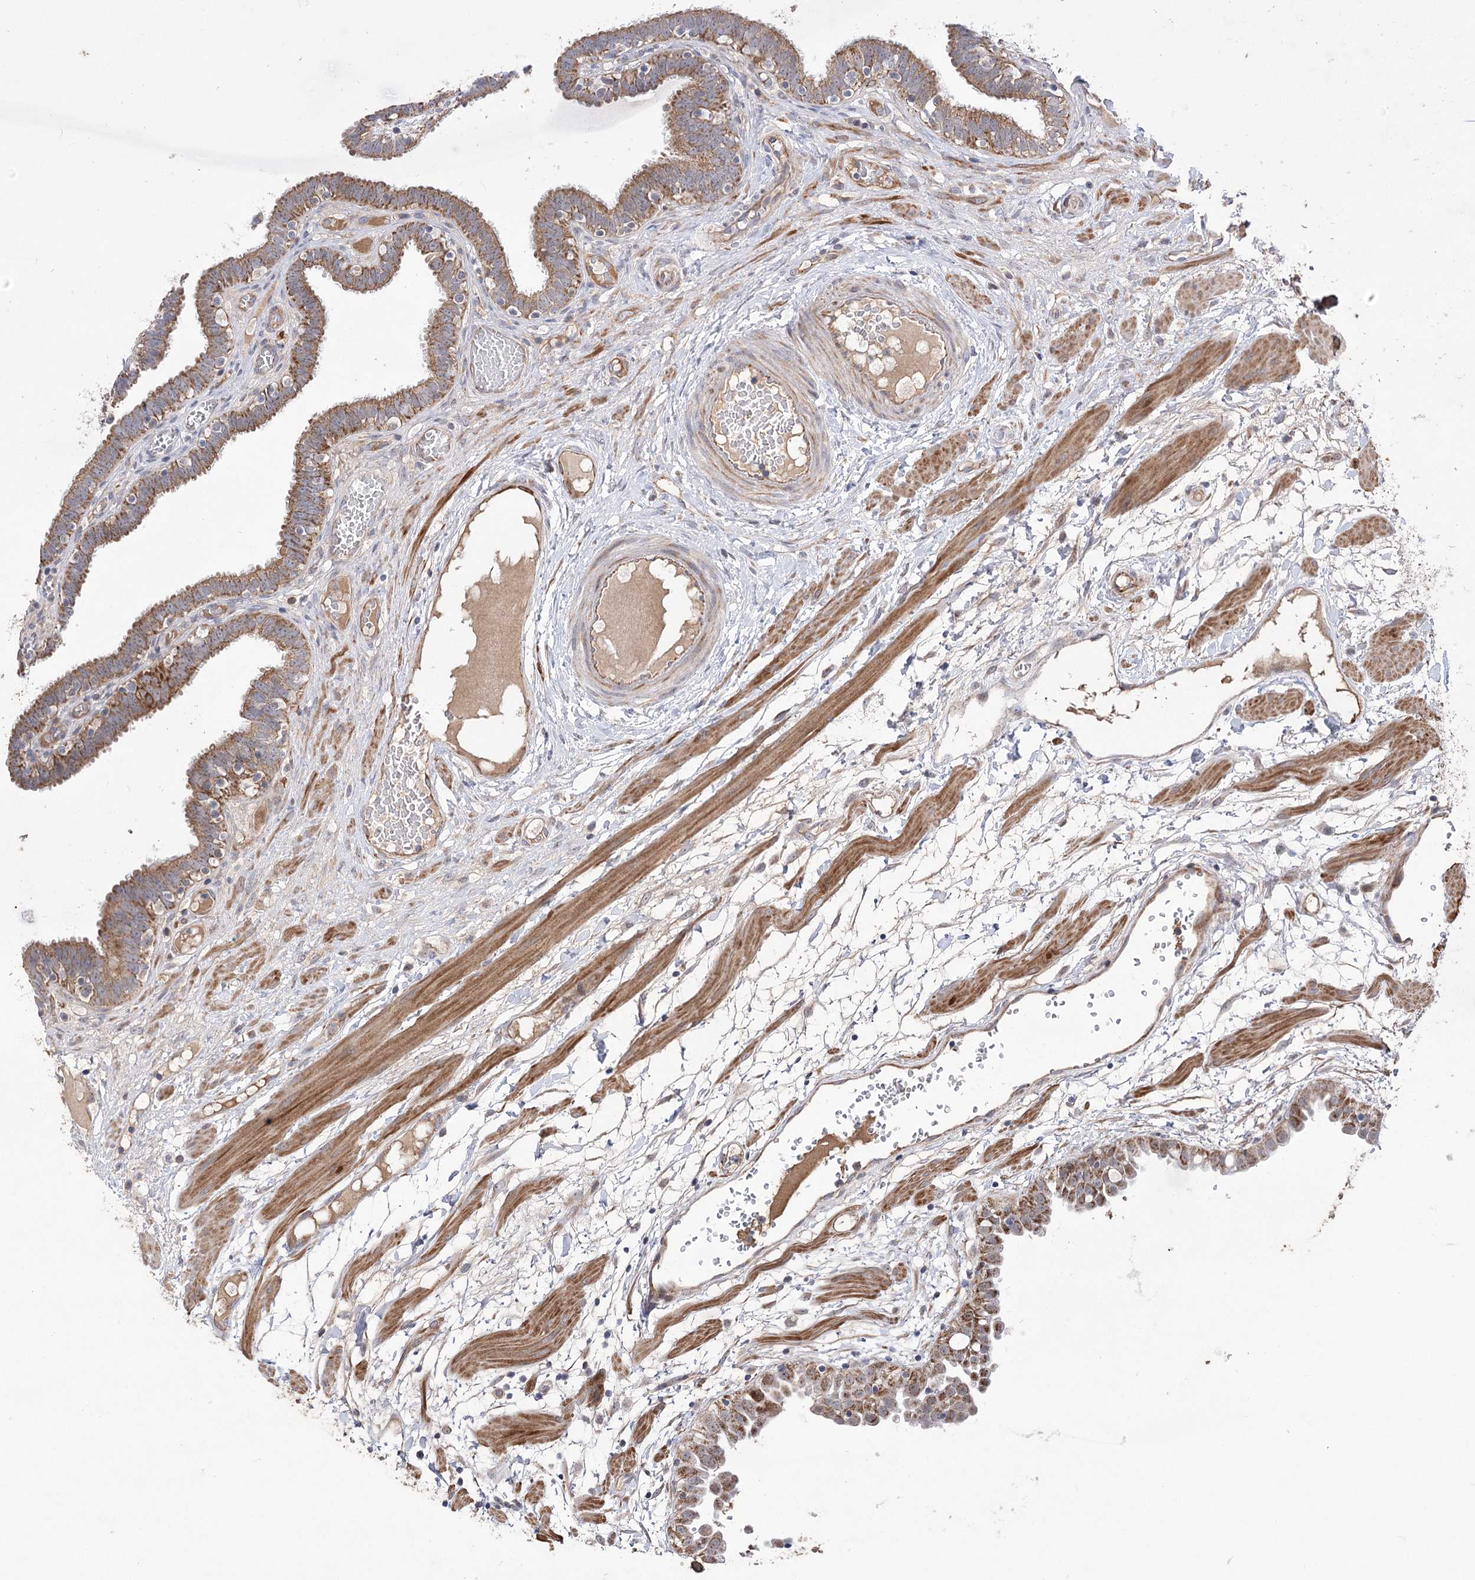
{"staining": {"intensity": "moderate", "quantity": ">75%", "location": "cytoplasmic/membranous"}, "tissue": "fallopian tube", "cell_type": "Glandular cells", "image_type": "normal", "snomed": [{"axis": "morphology", "description": "Normal tissue, NOS"}, {"axis": "topography", "description": "Fallopian tube"}, {"axis": "topography", "description": "Placenta"}], "caption": "Glandular cells display moderate cytoplasmic/membranous positivity in about >75% of cells in unremarkable fallopian tube.", "gene": "ECHDC3", "patient": {"sex": "female", "age": 32}}